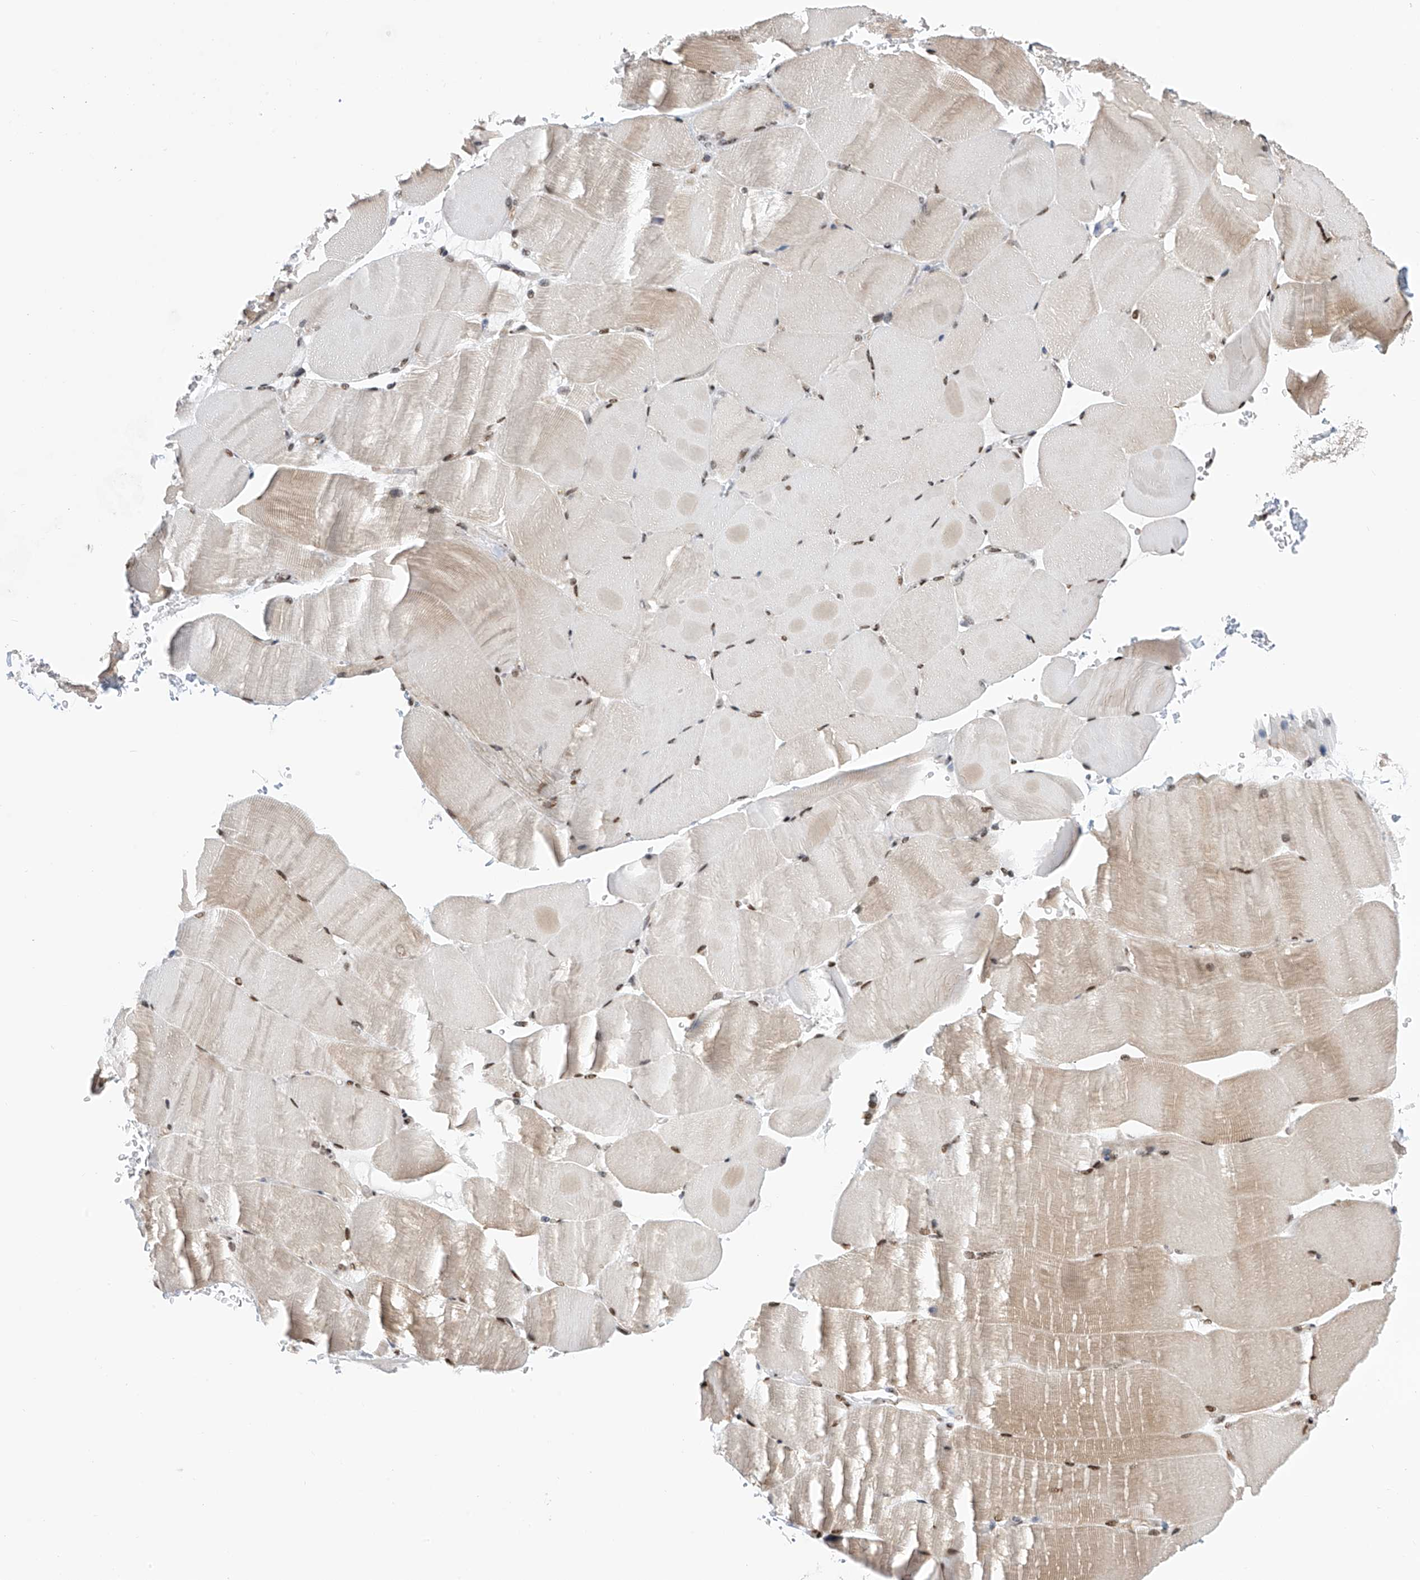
{"staining": {"intensity": "moderate", "quantity": "25%-75%", "location": "cytoplasmic/membranous,nuclear"}, "tissue": "skeletal muscle", "cell_type": "Myocytes", "image_type": "normal", "snomed": [{"axis": "morphology", "description": "Normal tissue, NOS"}, {"axis": "topography", "description": "Skeletal muscle"}, {"axis": "topography", "description": "Parathyroid gland"}], "caption": "The image demonstrates a brown stain indicating the presence of a protein in the cytoplasmic/membranous,nuclear of myocytes in skeletal muscle. Nuclei are stained in blue.", "gene": "APLF", "patient": {"sex": "female", "age": 37}}